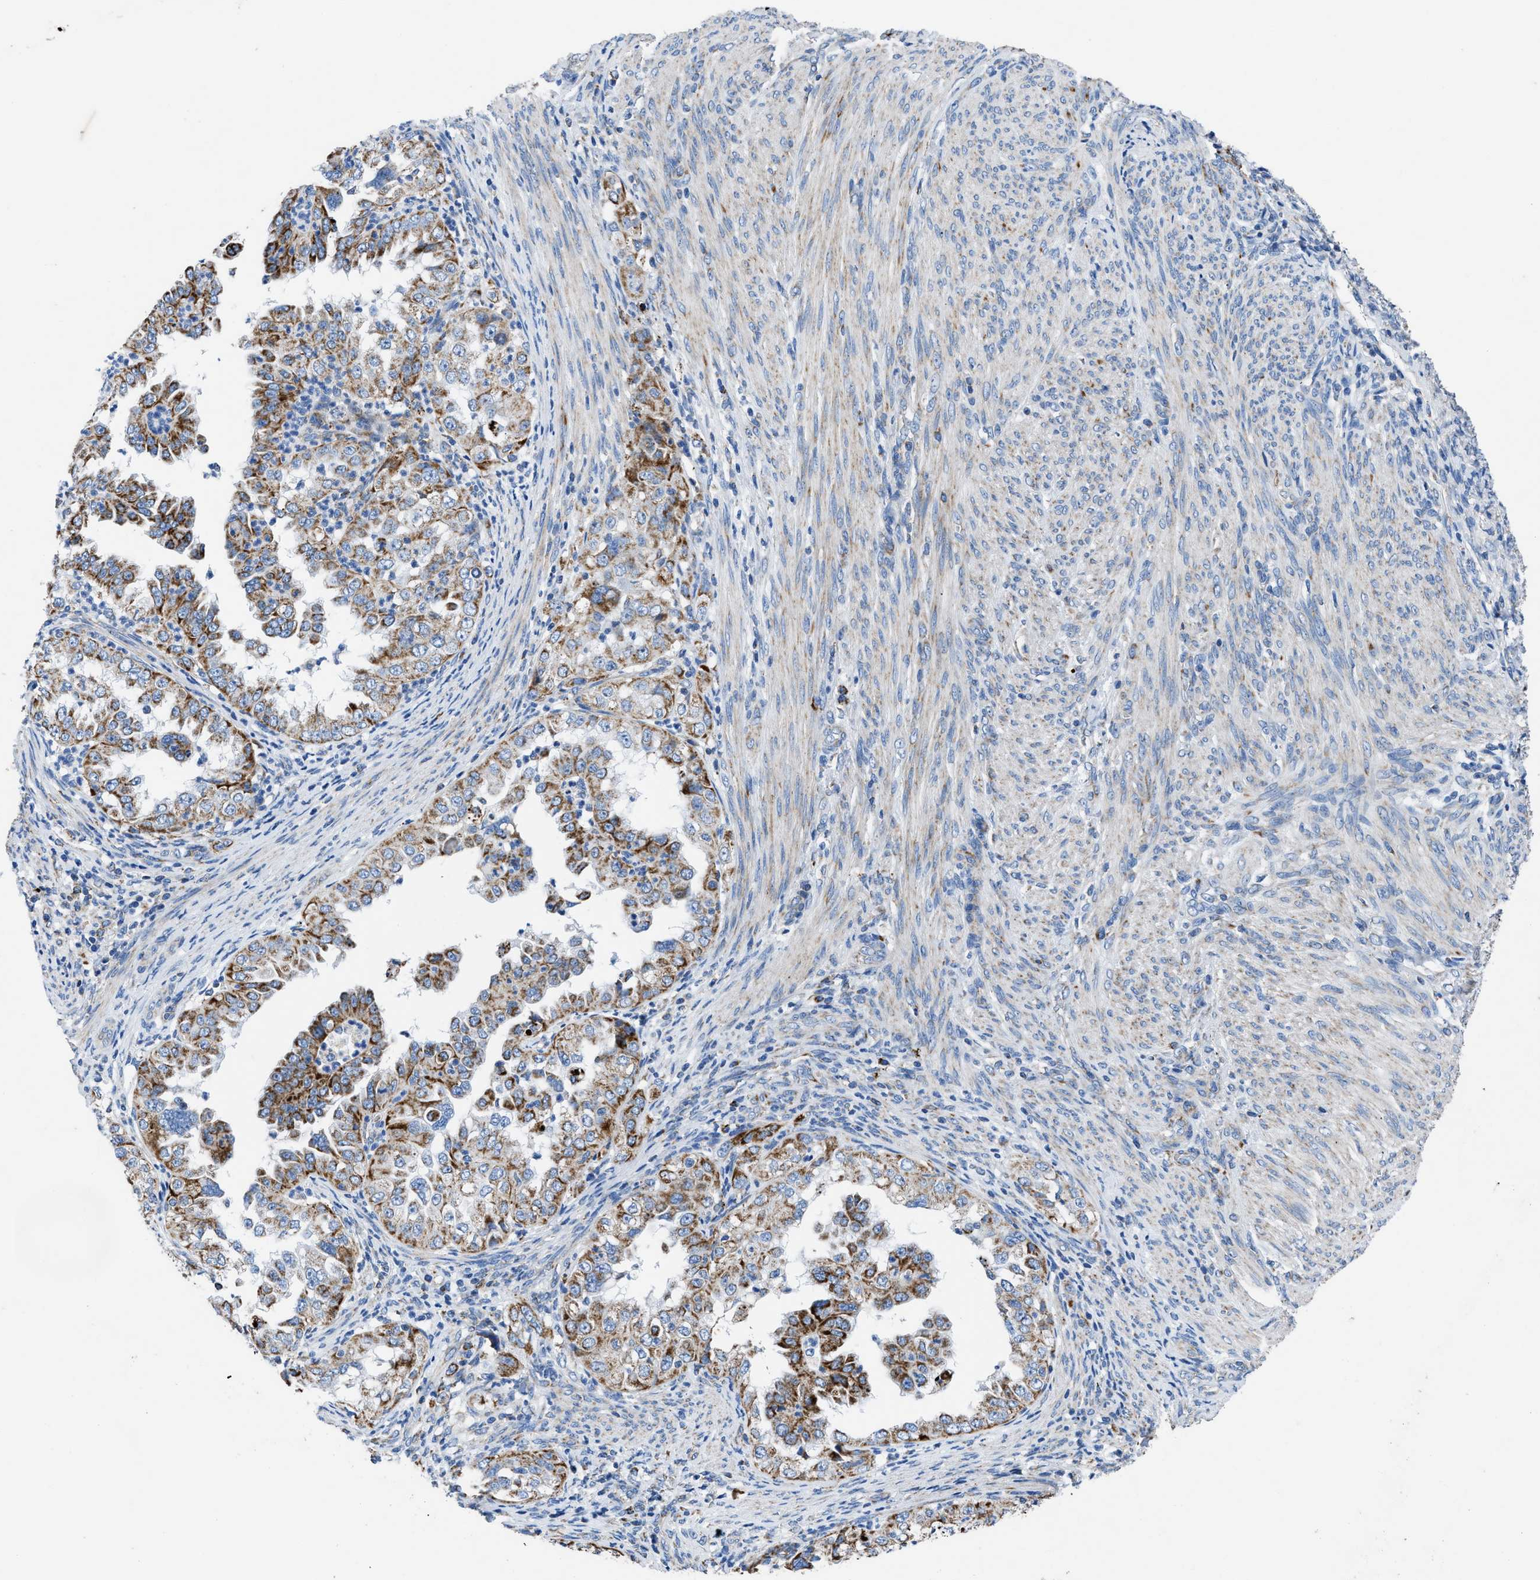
{"staining": {"intensity": "moderate", "quantity": ">75%", "location": "cytoplasmic/membranous"}, "tissue": "endometrial cancer", "cell_type": "Tumor cells", "image_type": "cancer", "snomed": [{"axis": "morphology", "description": "Adenocarcinoma, NOS"}, {"axis": "topography", "description": "Endometrium"}], "caption": "This micrograph shows immunohistochemistry staining of human adenocarcinoma (endometrial), with medium moderate cytoplasmic/membranous staining in approximately >75% of tumor cells.", "gene": "ZDHHC3", "patient": {"sex": "female", "age": 85}}